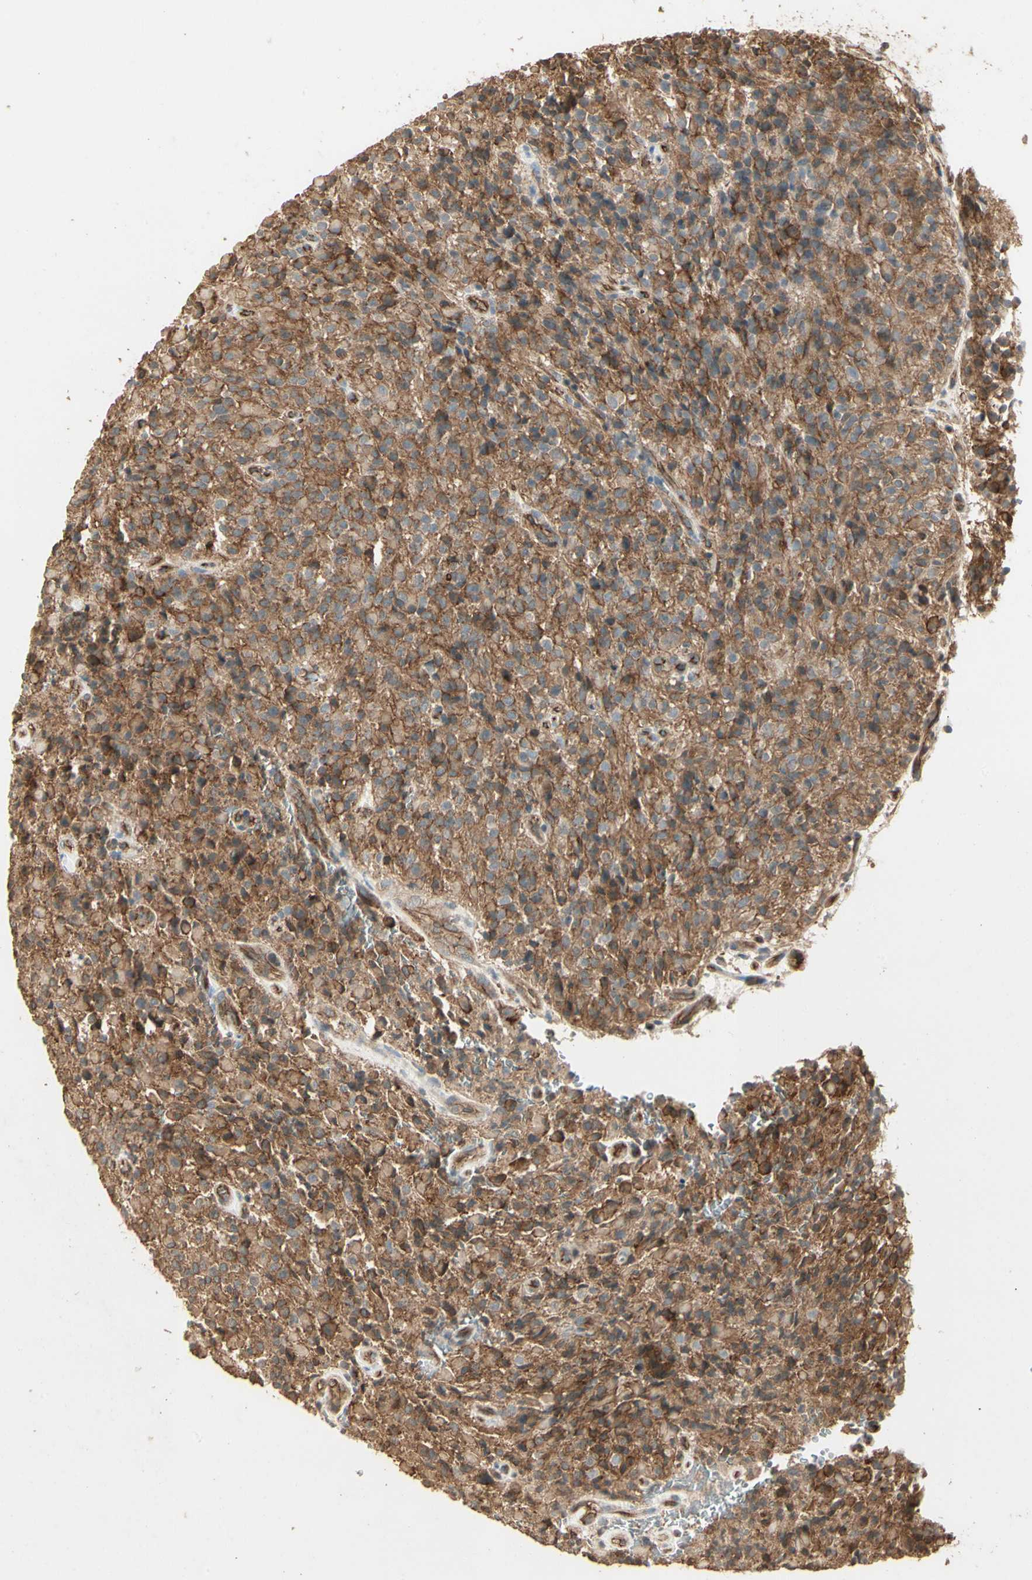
{"staining": {"intensity": "negative", "quantity": "none", "location": "none"}, "tissue": "glioma", "cell_type": "Tumor cells", "image_type": "cancer", "snomed": [{"axis": "morphology", "description": "Glioma, malignant, High grade"}, {"axis": "topography", "description": "Brain"}], "caption": "IHC of human malignant glioma (high-grade) exhibits no positivity in tumor cells. (DAB (3,3'-diaminobenzidine) immunohistochemistry with hematoxylin counter stain).", "gene": "RNF180", "patient": {"sex": "male", "age": 71}}